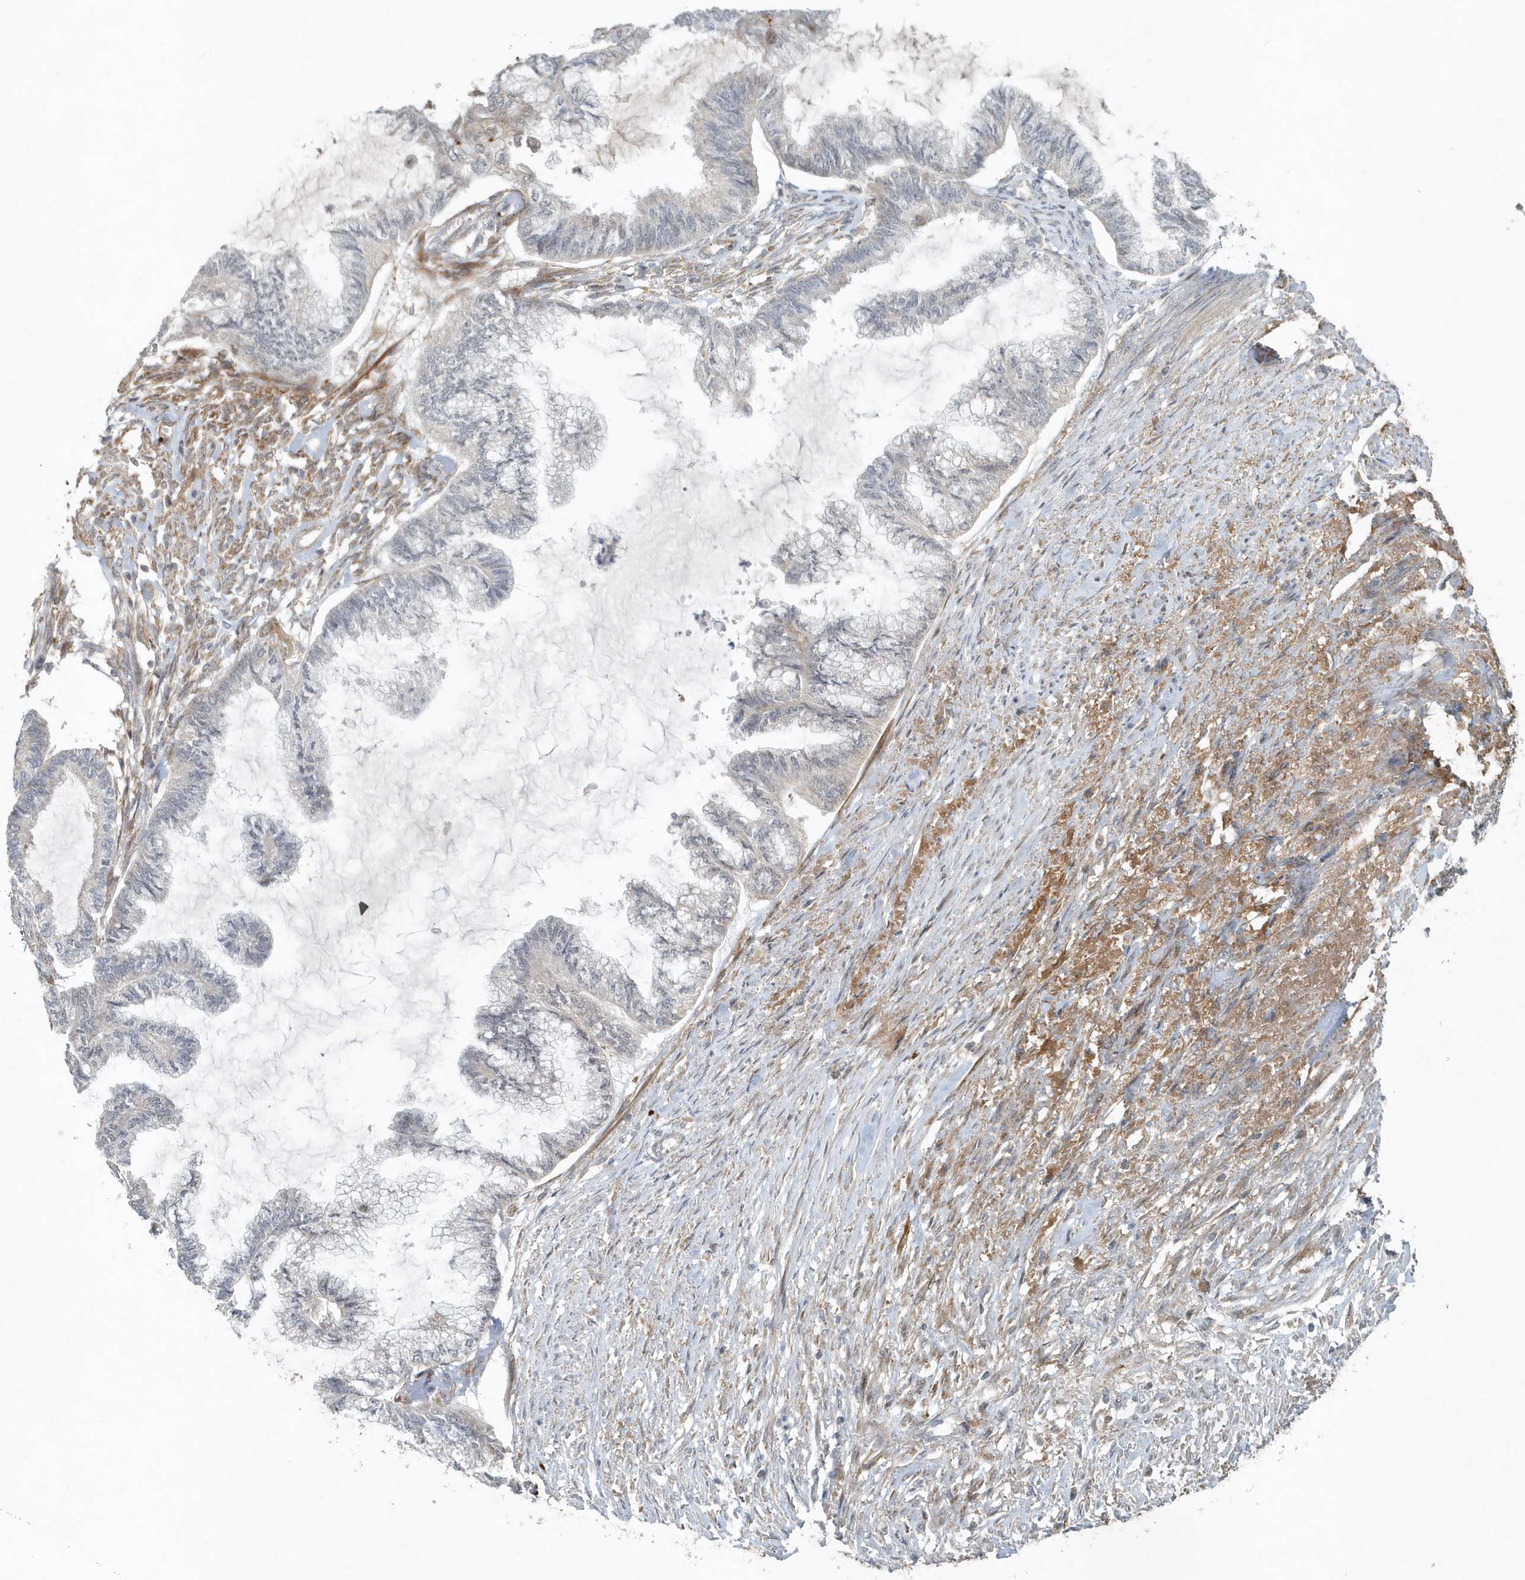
{"staining": {"intensity": "negative", "quantity": "none", "location": "none"}, "tissue": "endometrial cancer", "cell_type": "Tumor cells", "image_type": "cancer", "snomed": [{"axis": "morphology", "description": "Adenocarcinoma, NOS"}, {"axis": "topography", "description": "Endometrium"}], "caption": "The IHC image has no significant staining in tumor cells of endometrial cancer (adenocarcinoma) tissue.", "gene": "MMUT", "patient": {"sex": "female", "age": 86}}